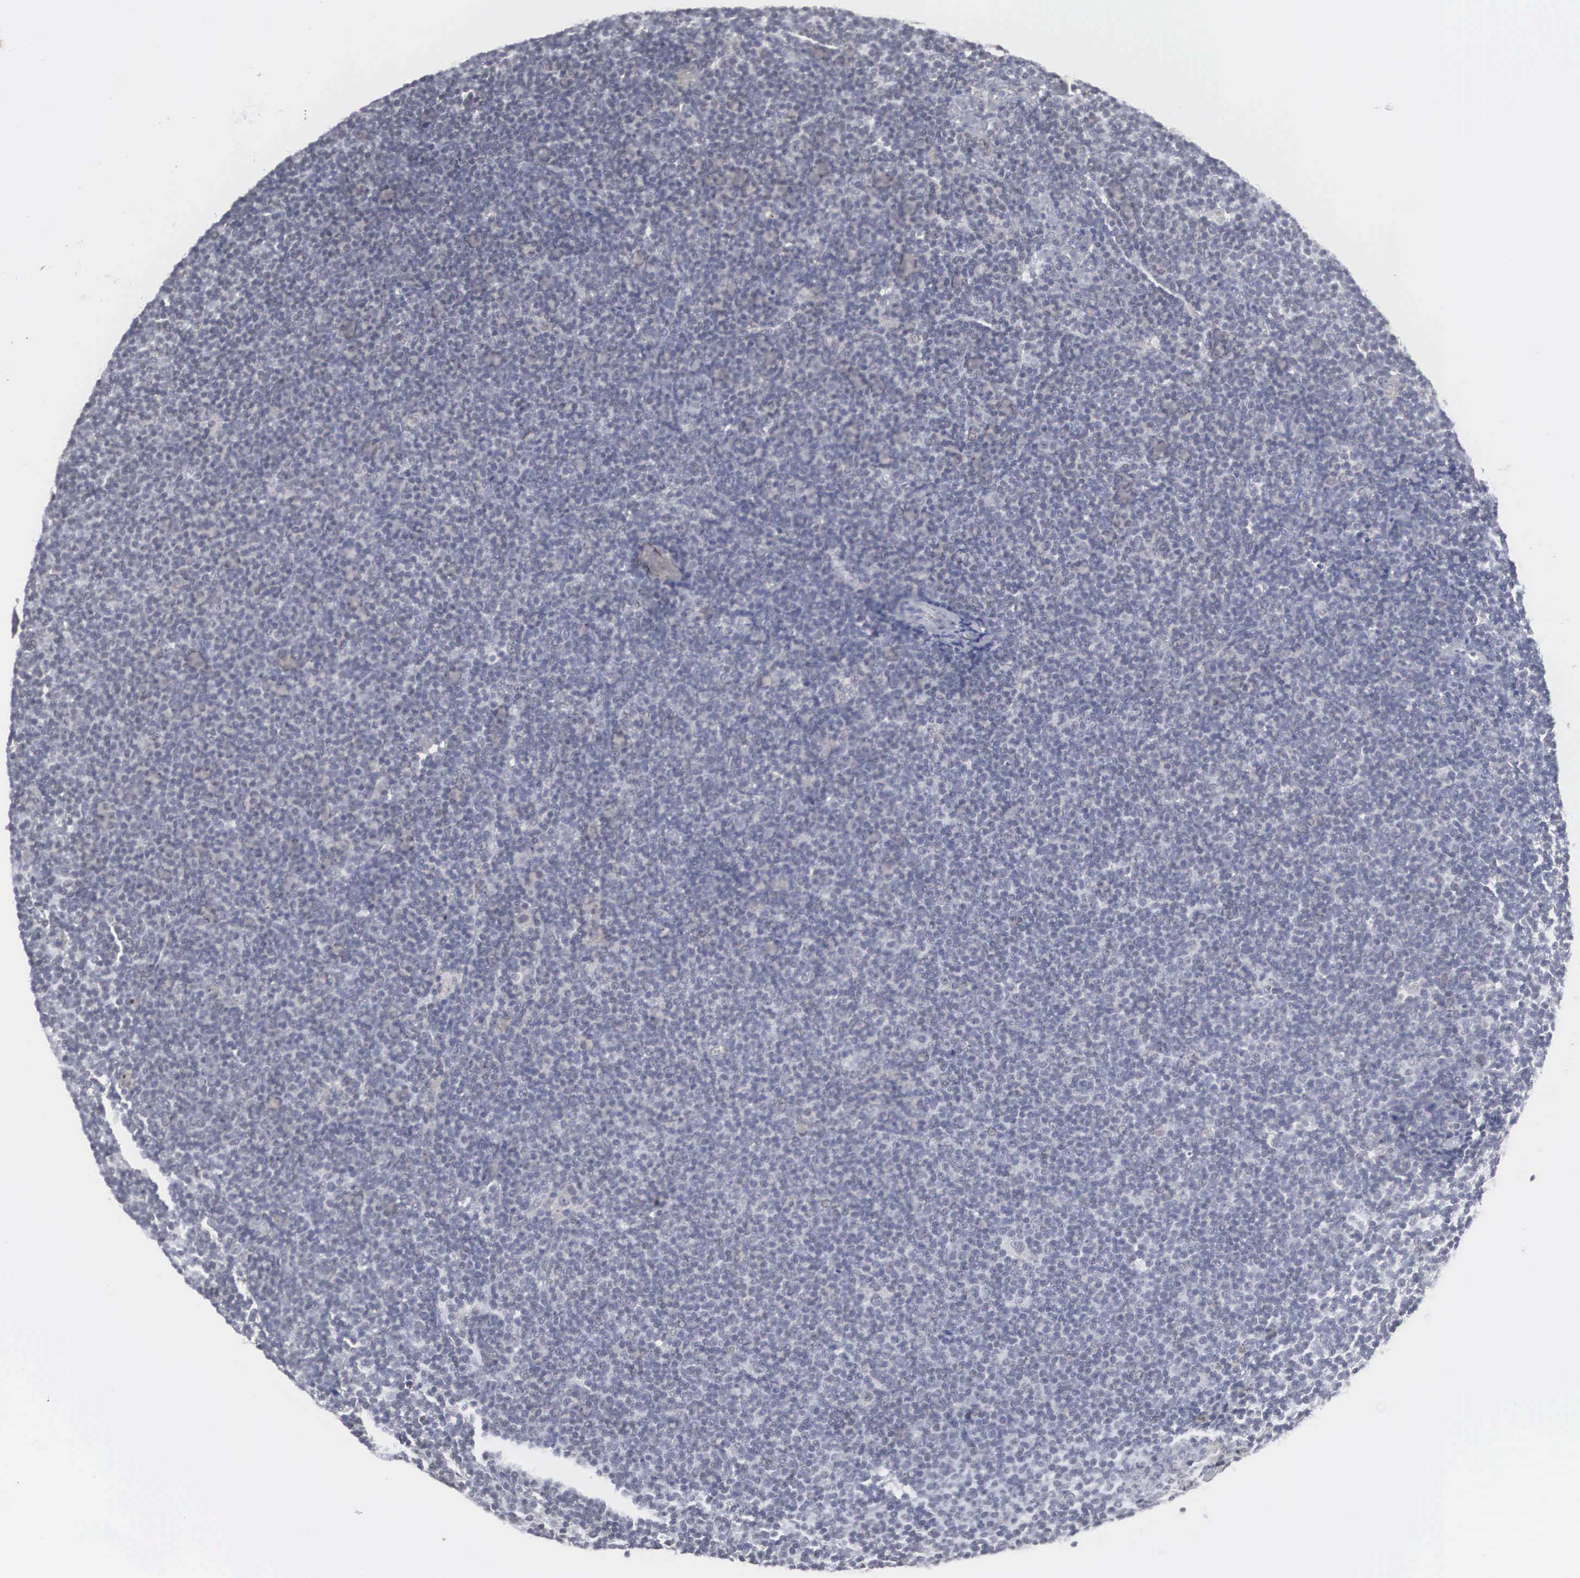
{"staining": {"intensity": "negative", "quantity": "none", "location": "none"}, "tissue": "lymphoma", "cell_type": "Tumor cells", "image_type": "cancer", "snomed": [{"axis": "morphology", "description": "Malignant lymphoma, non-Hodgkin's type, Low grade"}, {"axis": "topography", "description": "Lymph node"}], "caption": "Immunohistochemistry histopathology image of neoplastic tissue: lymphoma stained with DAB shows no significant protein positivity in tumor cells. The staining is performed using DAB (3,3'-diaminobenzidine) brown chromogen with nuclei counter-stained in using hematoxylin.", "gene": "AUTS2", "patient": {"sex": "male", "age": 65}}